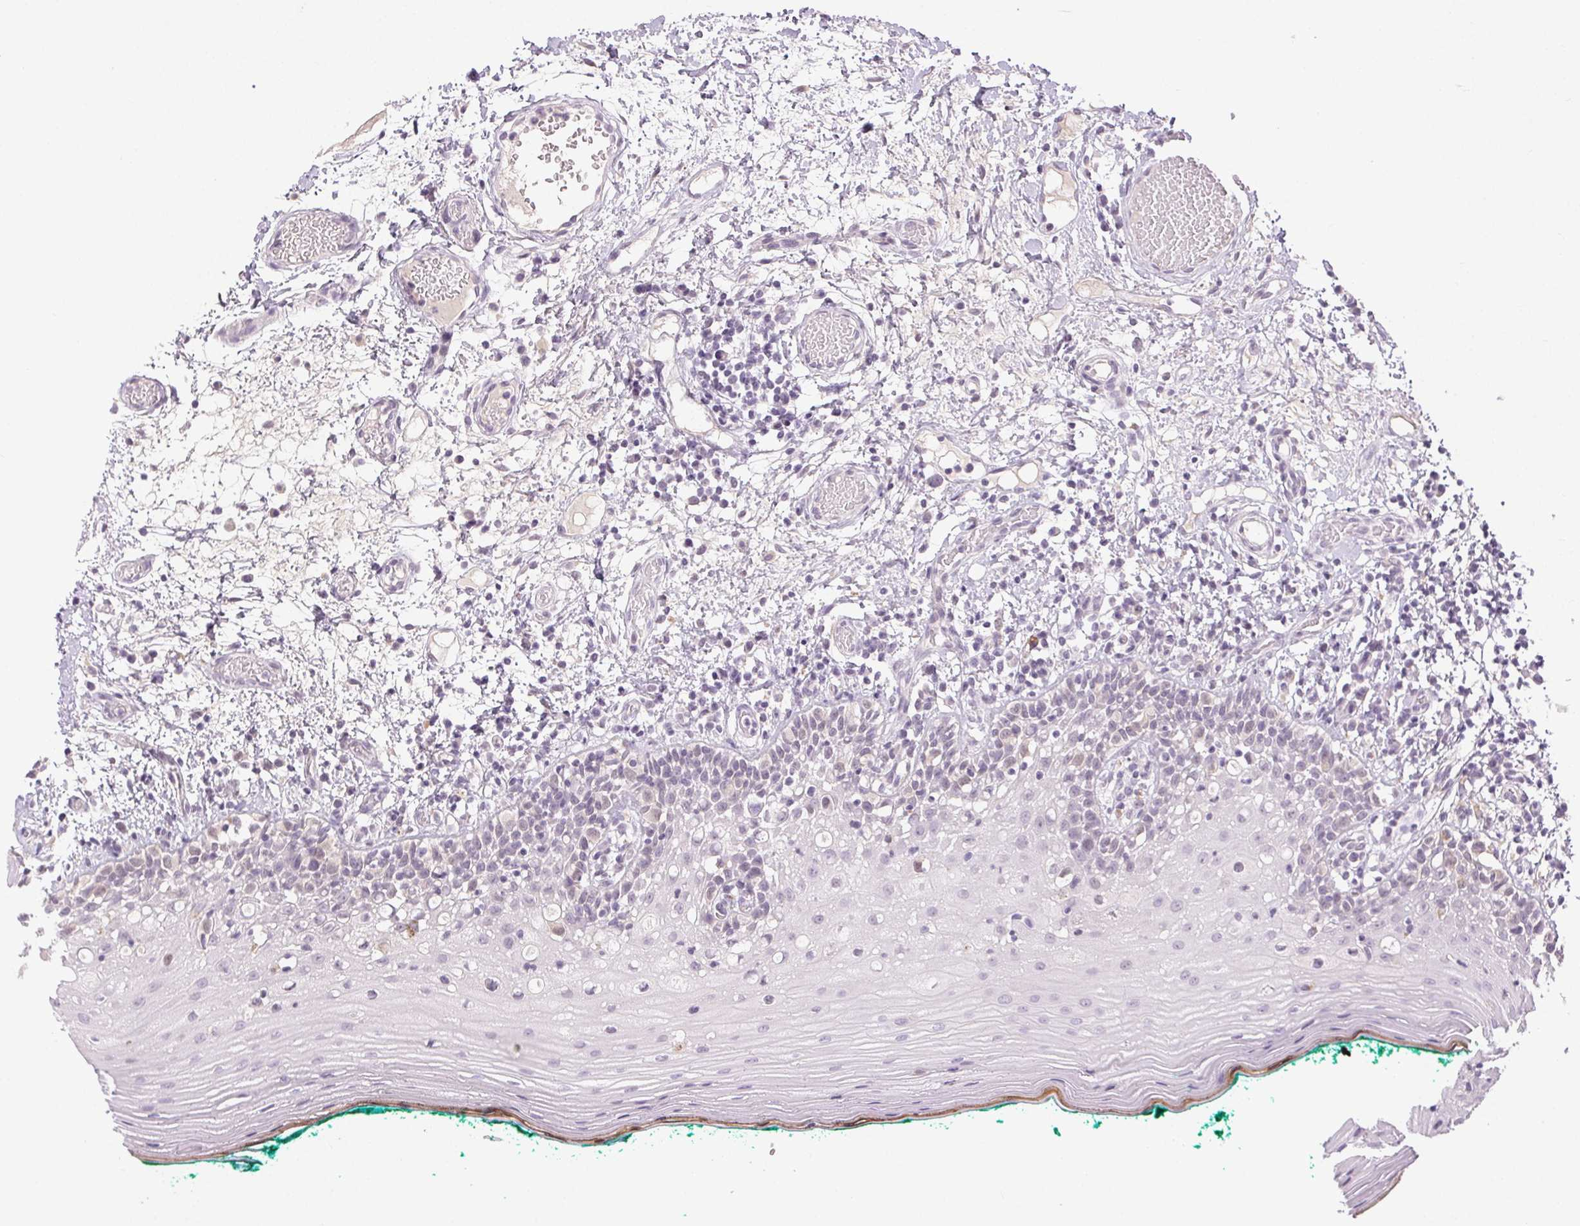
{"staining": {"intensity": "negative", "quantity": "none", "location": "none"}, "tissue": "oral mucosa", "cell_type": "Squamous epithelial cells", "image_type": "normal", "snomed": [{"axis": "morphology", "description": "Normal tissue, NOS"}, {"axis": "topography", "description": "Oral tissue"}], "caption": "Image shows no significant protein staining in squamous epithelial cells of unremarkable oral mucosa. (DAB (3,3'-diaminobenzidine) IHC, high magnification).", "gene": "FAM168A", "patient": {"sex": "female", "age": 83}}